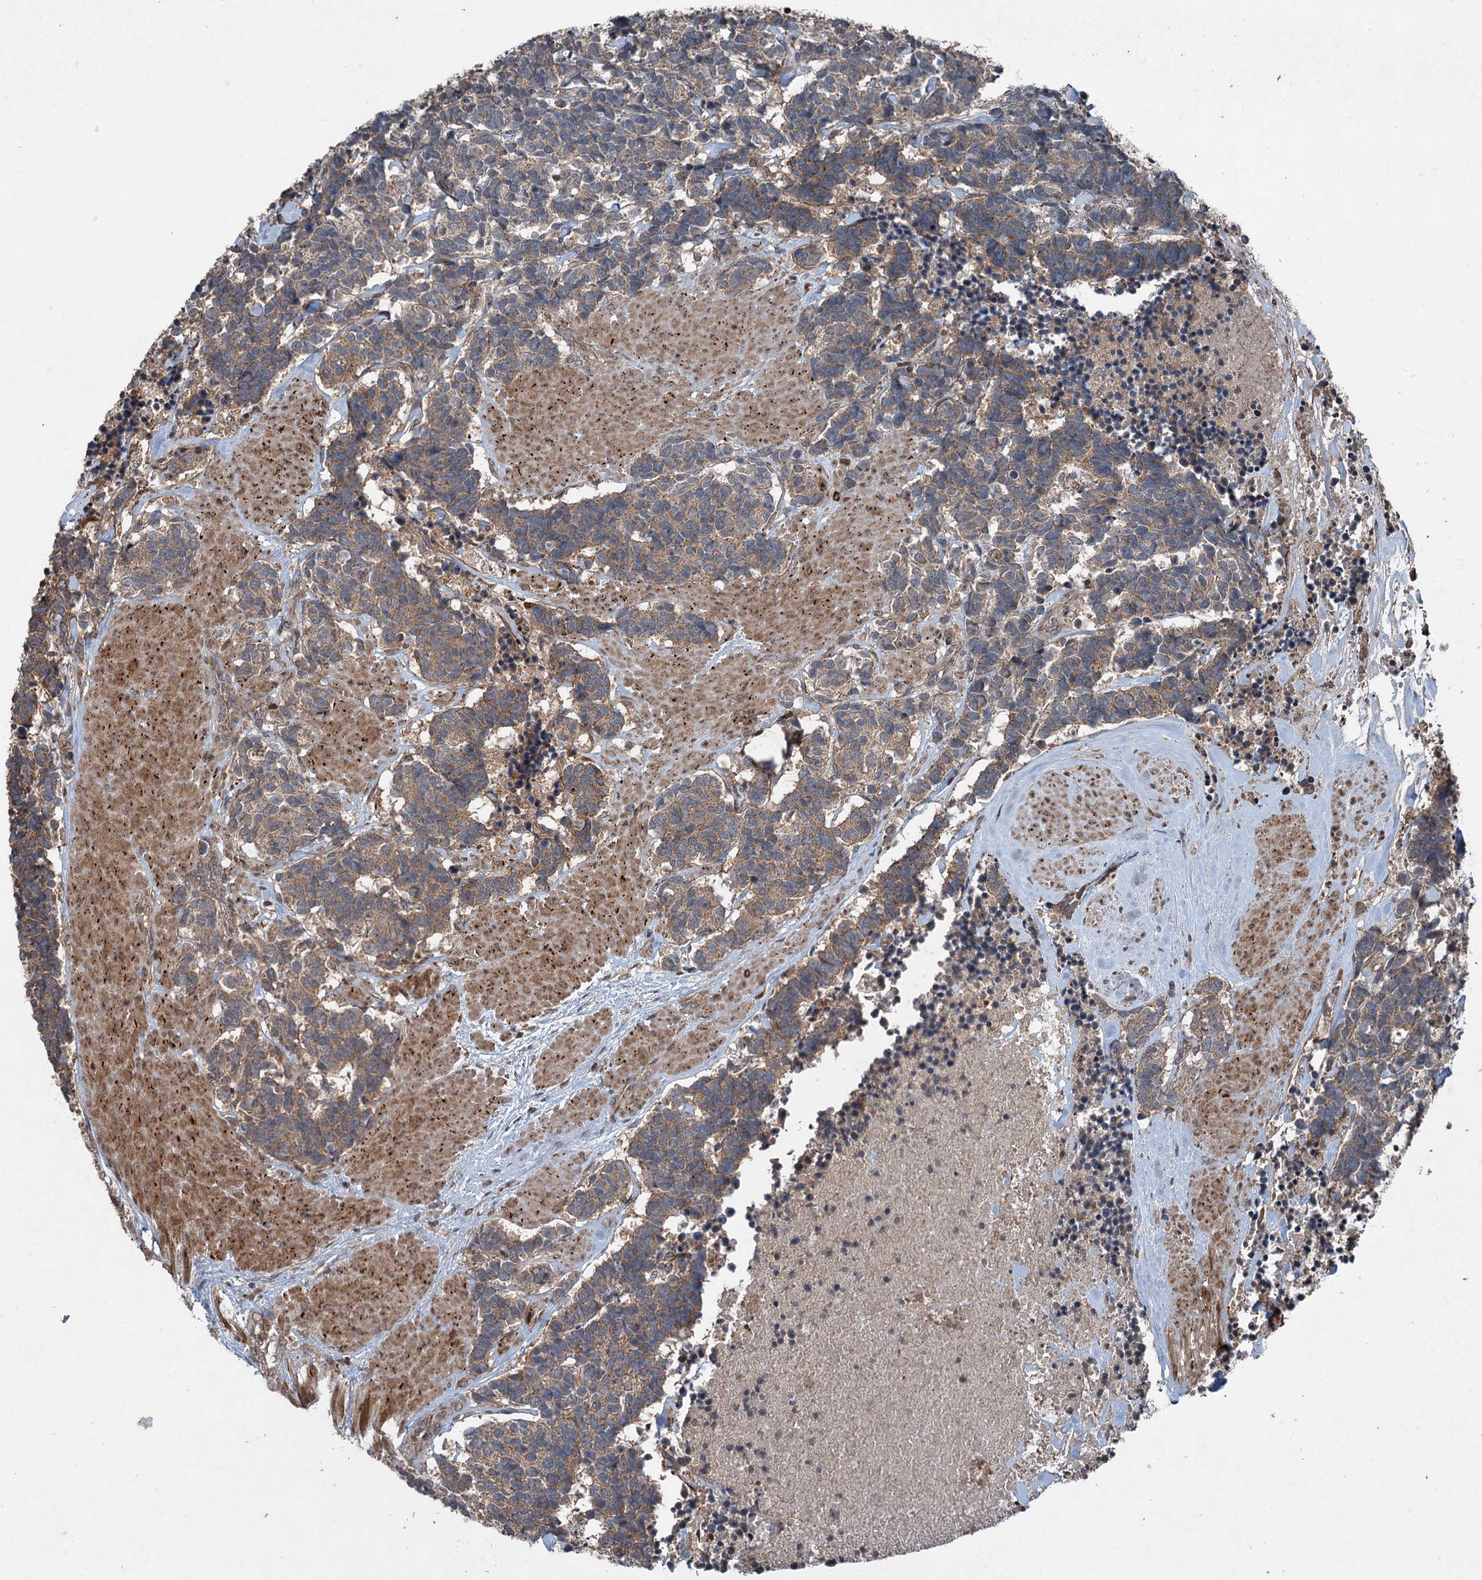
{"staining": {"intensity": "weak", "quantity": ">75%", "location": "cytoplasmic/membranous"}, "tissue": "carcinoid", "cell_type": "Tumor cells", "image_type": "cancer", "snomed": [{"axis": "morphology", "description": "Carcinoma, NOS"}, {"axis": "morphology", "description": "Carcinoid, malignant, NOS"}, {"axis": "topography", "description": "Urinary bladder"}], "caption": "An immunohistochemistry (IHC) micrograph of neoplastic tissue is shown. Protein staining in brown shows weak cytoplasmic/membranous positivity in carcinoma within tumor cells.", "gene": "ALAS1", "patient": {"sex": "male", "age": 57}}